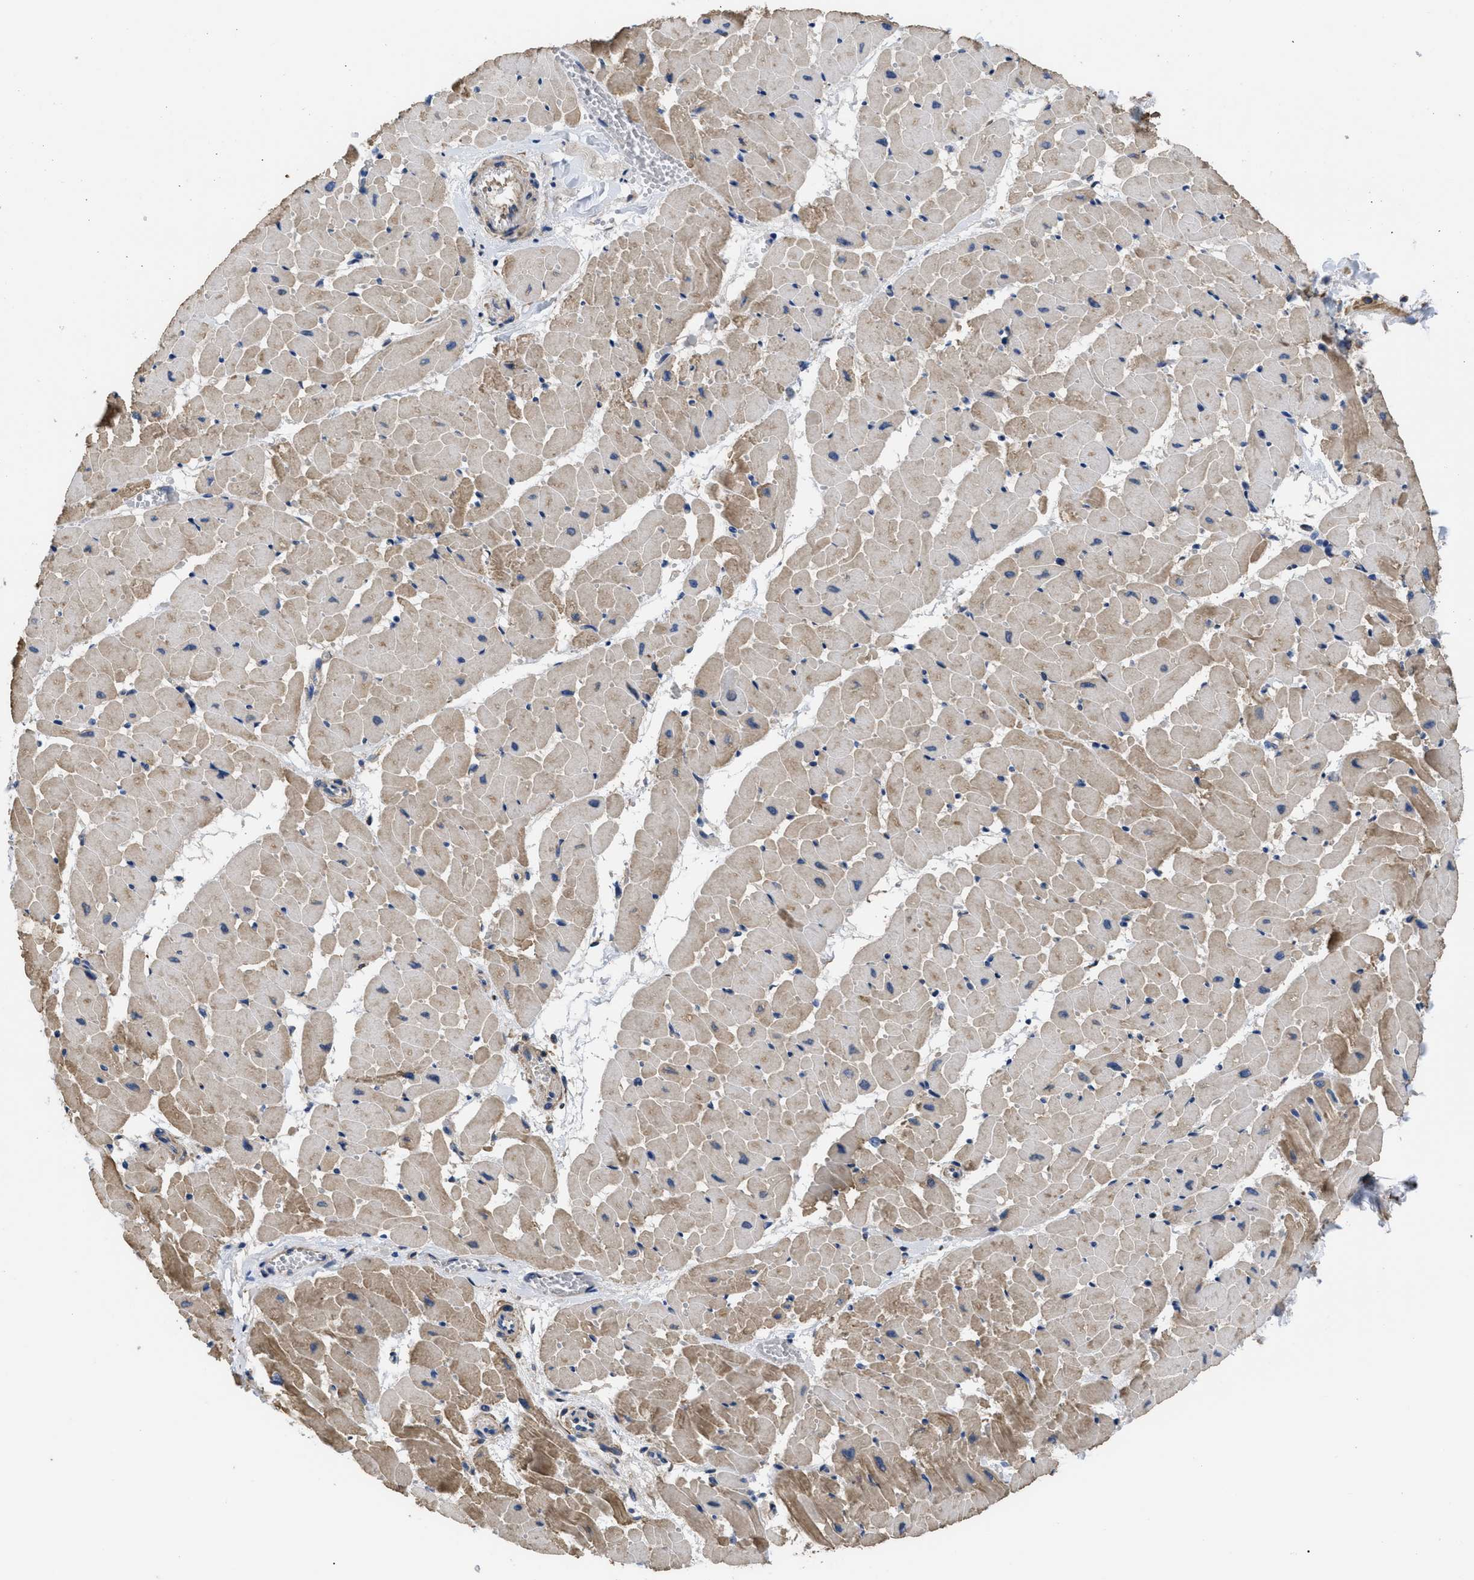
{"staining": {"intensity": "moderate", "quantity": "25%-75%", "location": "cytoplasmic/membranous"}, "tissue": "heart muscle", "cell_type": "Cardiomyocytes", "image_type": "normal", "snomed": [{"axis": "morphology", "description": "Normal tissue, NOS"}, {"axis": "topography", "description": "Heart"}], "caption": "A photomicrograph of human heart muscle stained for a protein reveals moderate cytoplasmic/membranous brown staining in cardiomyocytes. Nuclei are stained in blue.", "gene": "SQLE", "patient": {"sex": "female", "age": 19}}